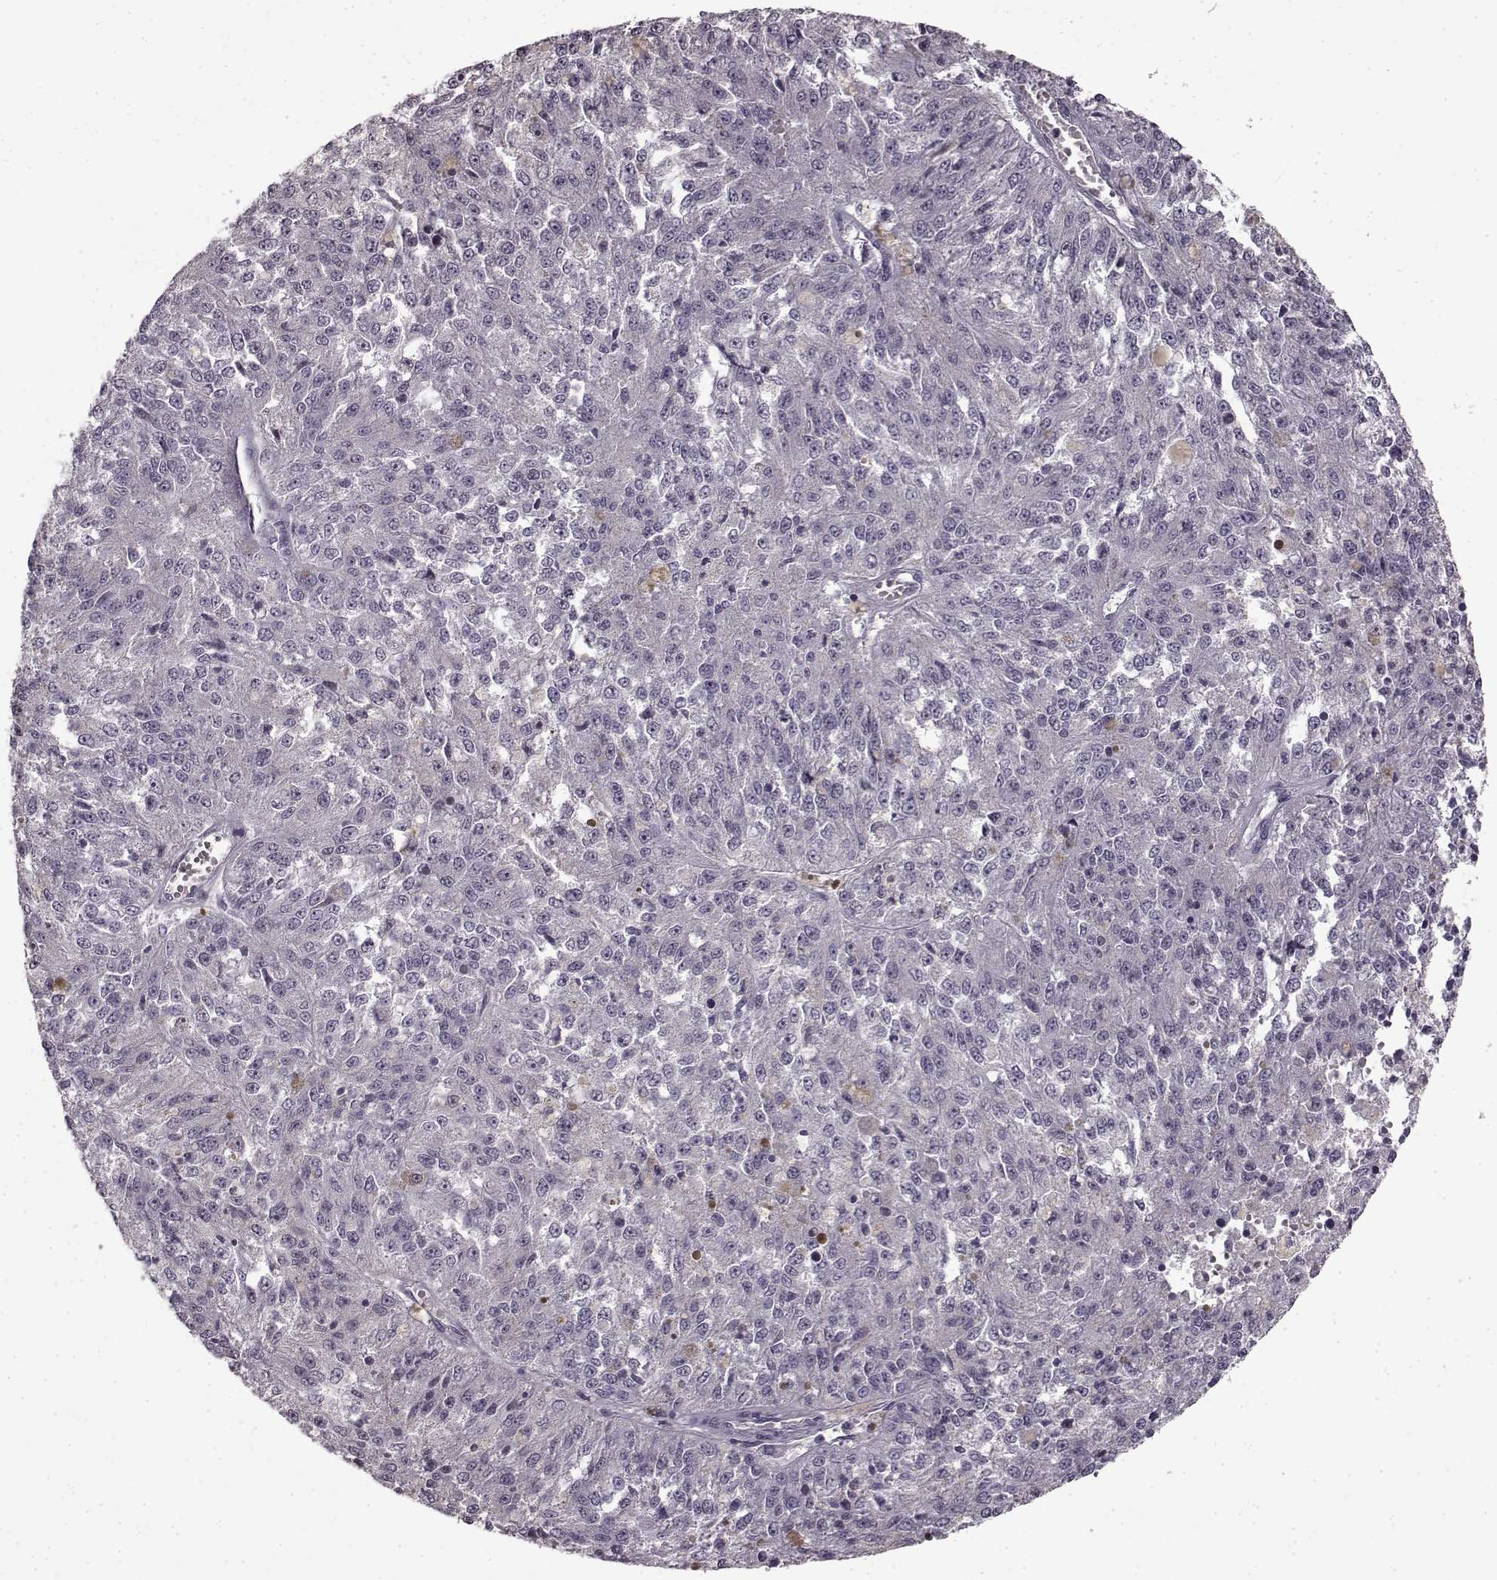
{"staining": {"intensity": "negative", "quantity": "none", "location": "none"}, "tissue": "melanoma", "cell_type": "Tumor cells", "image_type": "cancer", "snomed": [{"axis": "morphology", "description": "Malignant melanoma, Metastatic site"}, {"axis": "topography", "description": "Lymph node"}], "caption": "Image shows no significant protein positivity in tumor cells of malignant melanoma (metastatic site).", "gene": "LHB", "patient": {"sex": "female", "age": 64}}